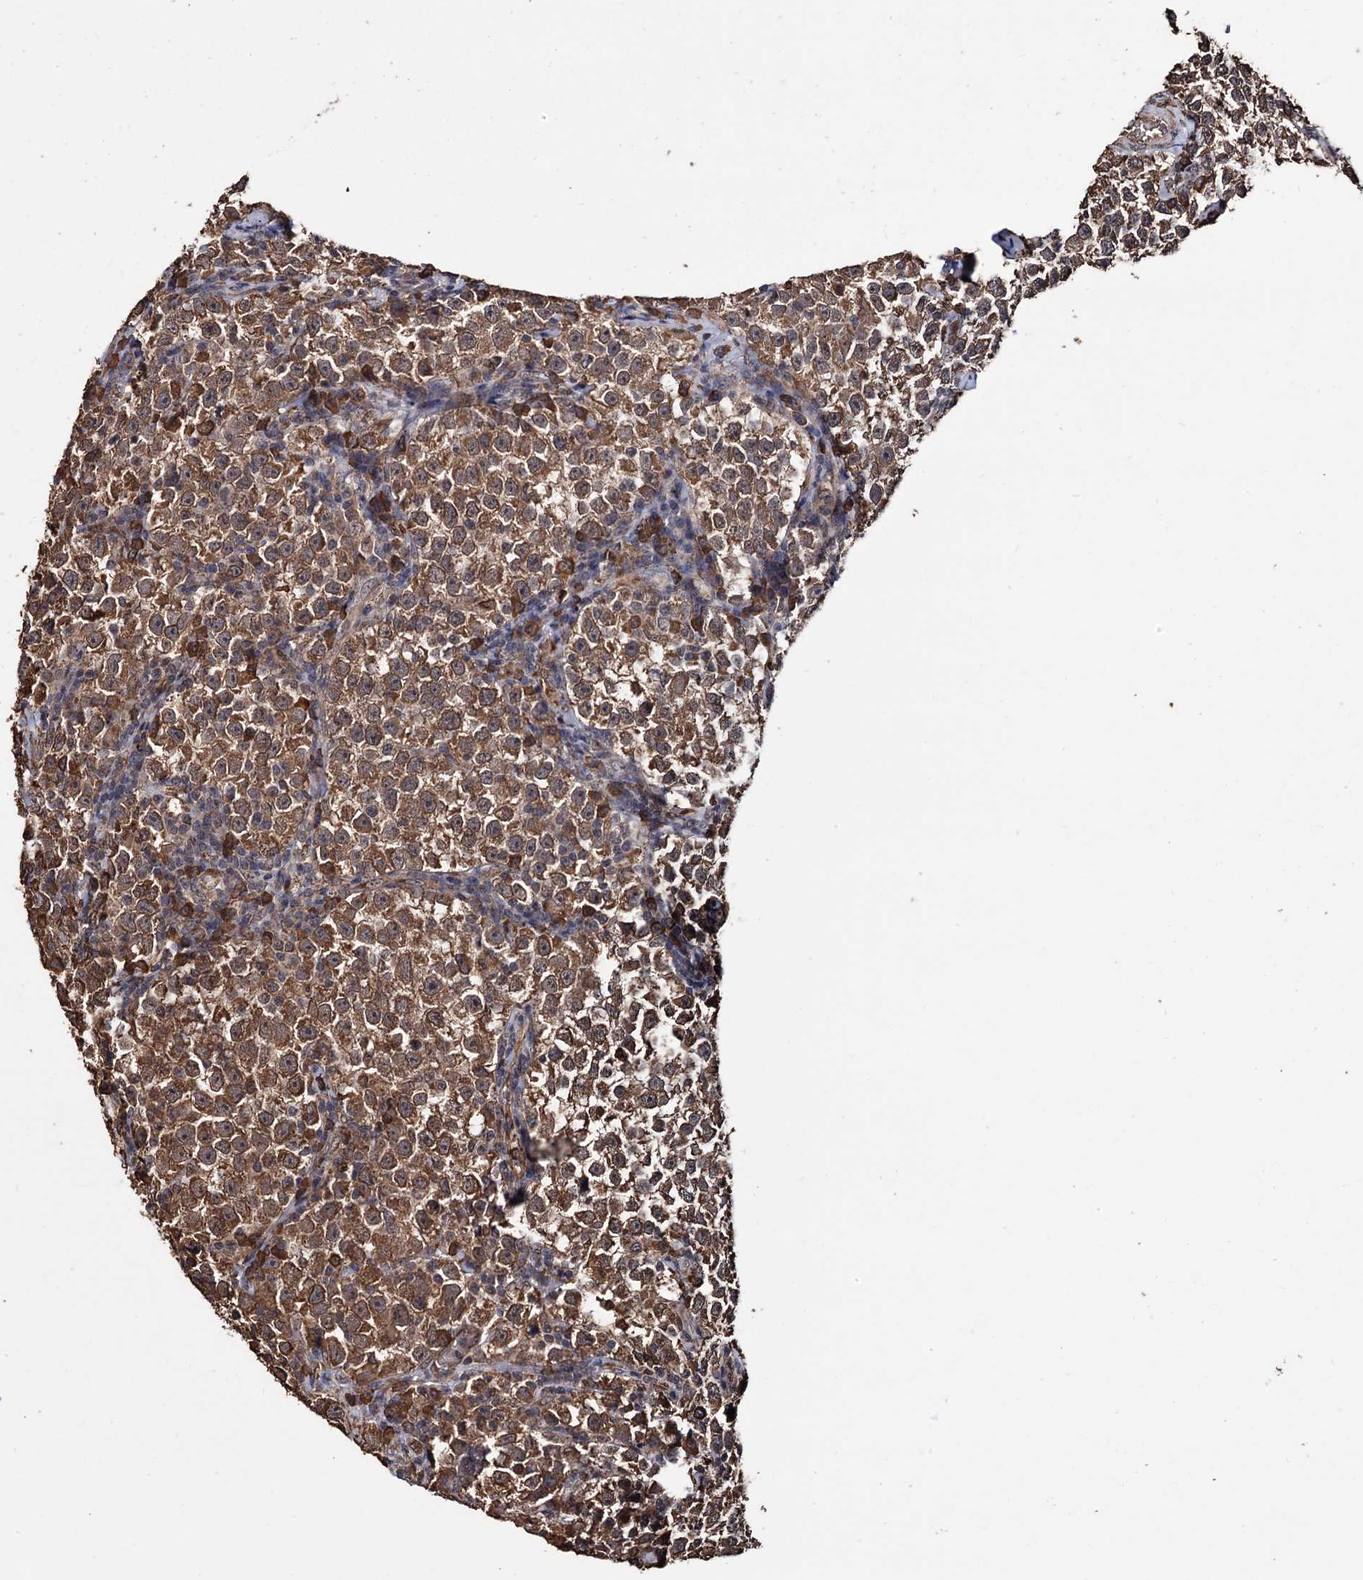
{"staining": {"intensity": "moderate", "quantity": ">75%", "location": "cytoplasmic/membranous"}, "tissue": "testis cancer", "cell_type": "Tumor cells", "image_type": "cancer", "snomed": [{"axis": "morphology", "description": "Normal tissue, NOS"}, {"axis": "morphology", "description": "Seminoma, NOS"}, {"axis": "topography", "description": "Testis"}], "caption": "Immunohistochemical staining of human seminoma (testis) displays medium levels of moderate cytoplasmic/membranous expression in about >75% of tumor cells.", "gene": "TBC1D12", "patient": {"sex": "male", "age": 43}}